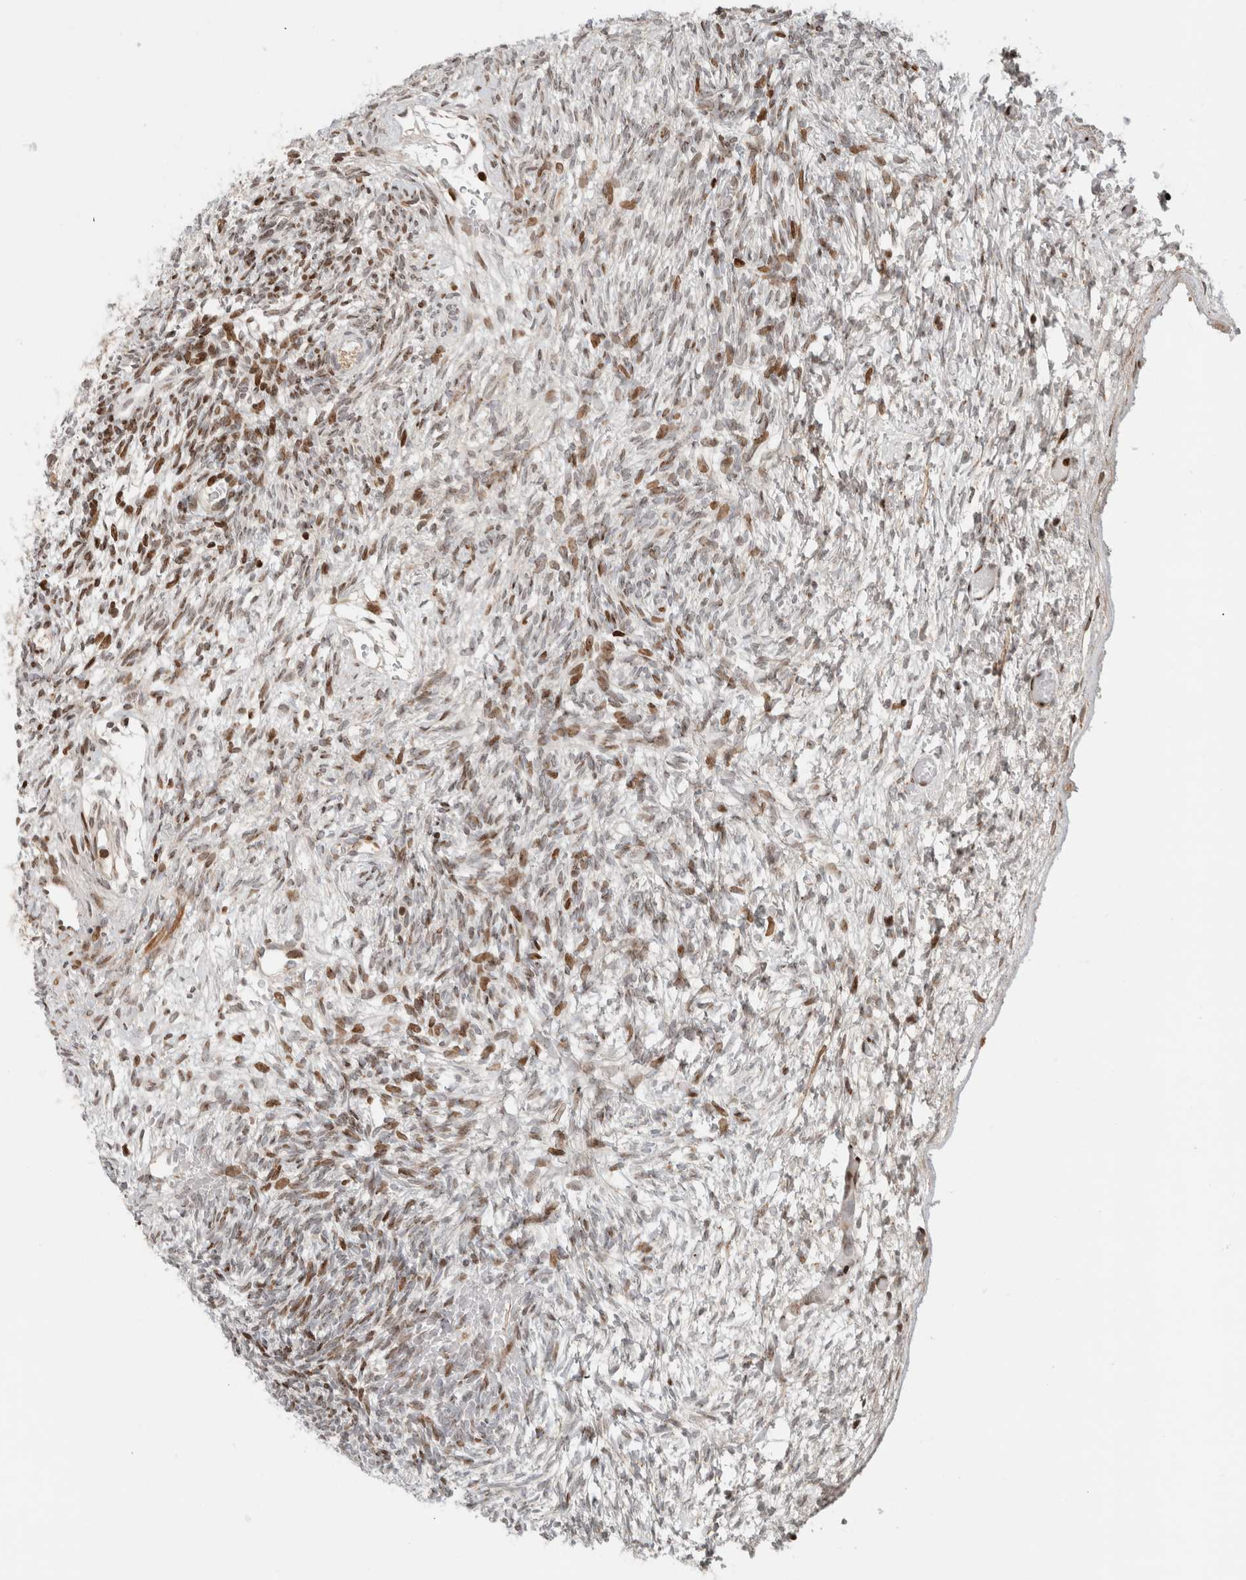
{"staining": {"intensity": "weak", "quantity": "25%-75%", "location": "nuclear"}, "tissue": "ovary", "cell_type": "Follicle cells", "image_type": "normal", "snomed": [{"axis": "morphology", "description": "Normal tissue, NOS"}, {"axis": "topography", "description": "Ovary"}], "caption": "Ovary stained with a protein marker demonstrates weak staining in follicle cells.", "gene": "GINS4", "patient": {"sex": "female", "age": 34}}